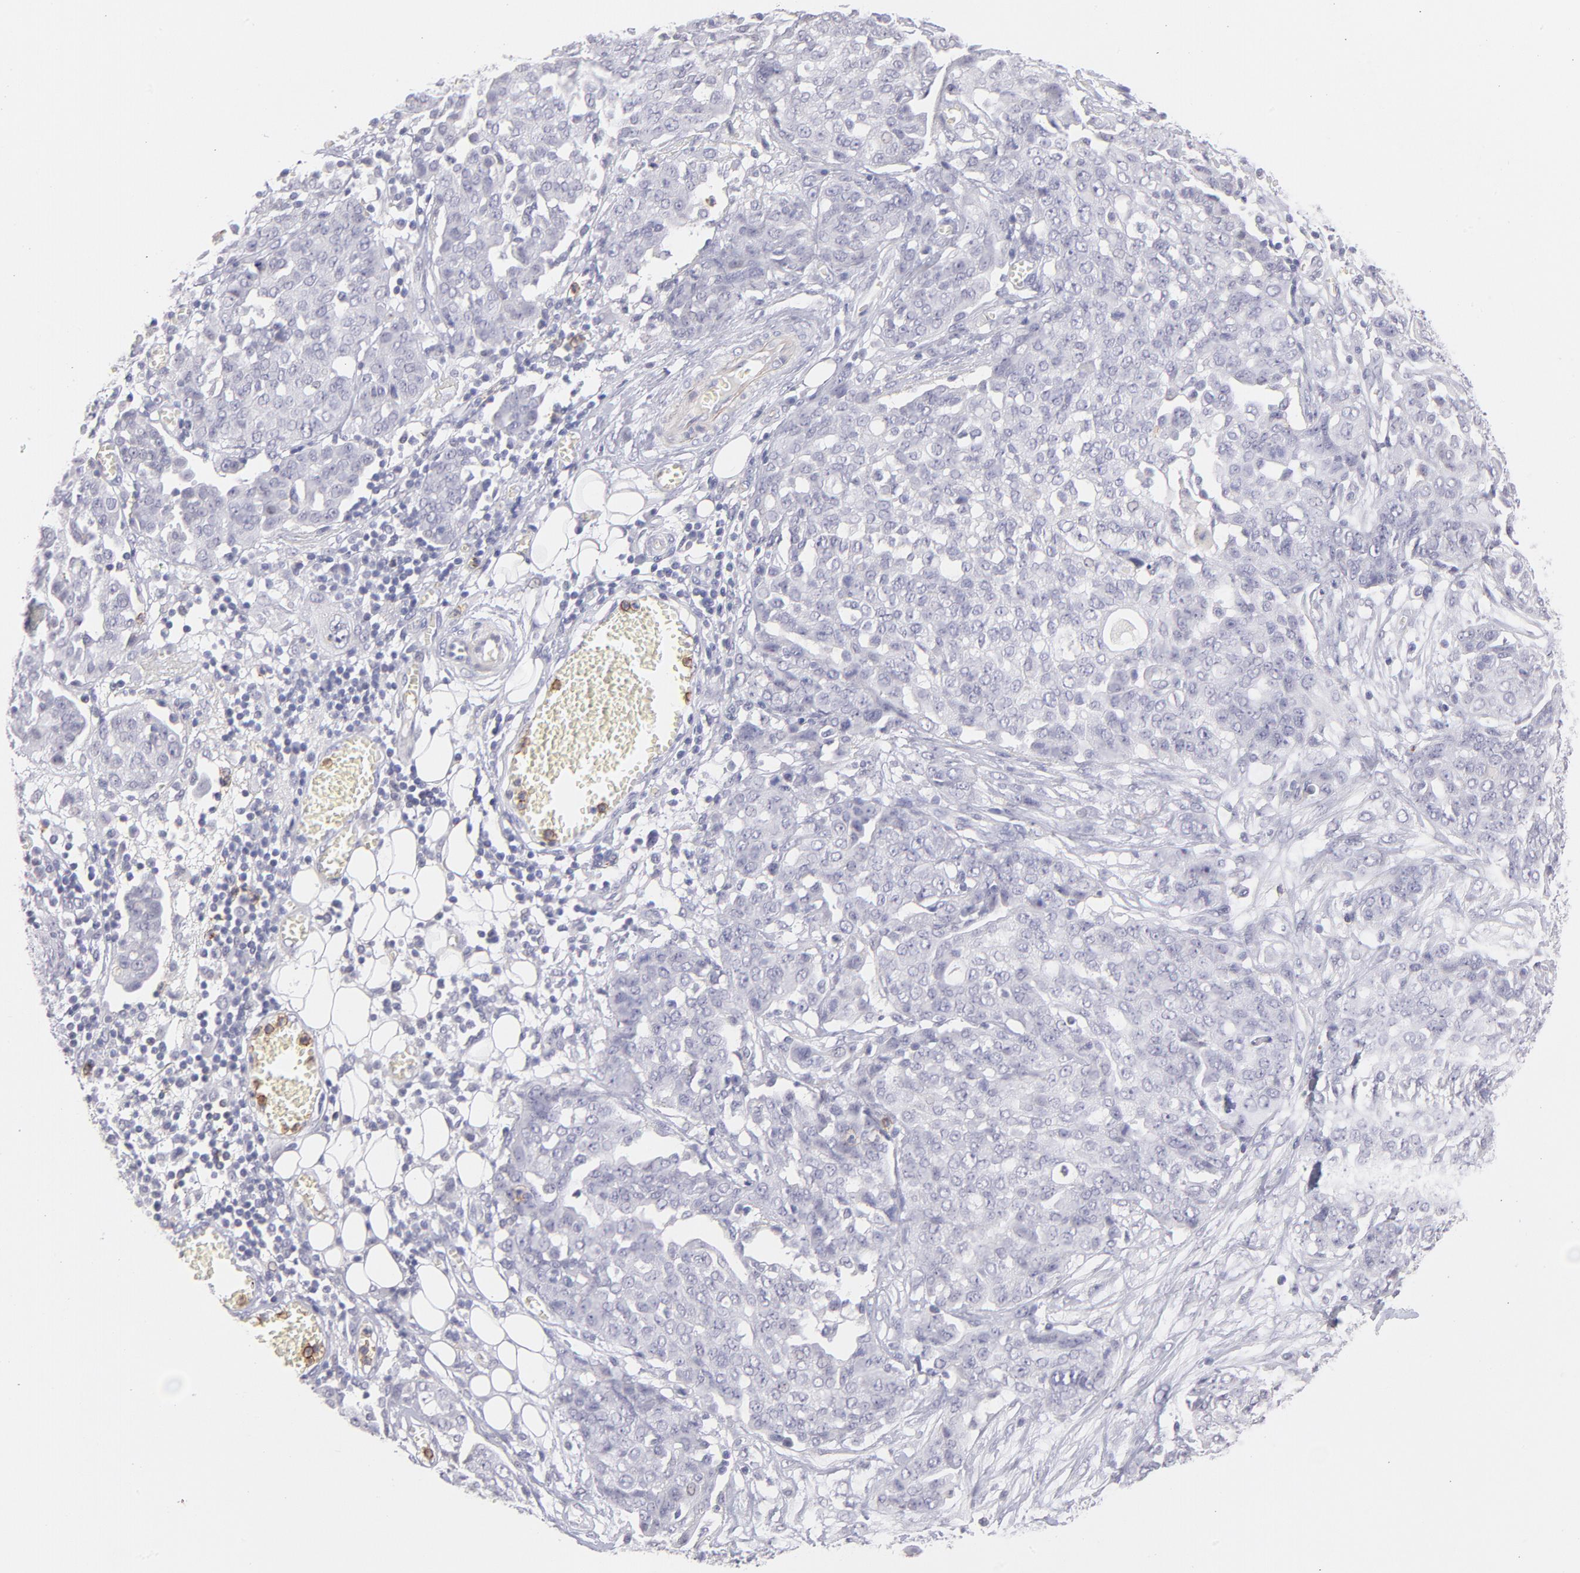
{"staining": {"intensity": "negative", "quantity": "none", "location": "none"}, "tissue": "ovarian cancer", "cell_type": "Tumor cells", "image_type": "cancer", "snomed": [{"axis": "morphology", "description": "Cystadenocarcinoma, serous, NOS"}, {"axis": "topography", "description": "Soft tissue"}, {"axis": "topography", "description": "Ovary"}], "caption": "This is a image of IHC staining of ovarian serous cystadenocarcinoma, which shows no expression in tumor cells.", "gene": "LTB4R", "patient": {"sex": "female", "age": 57}}